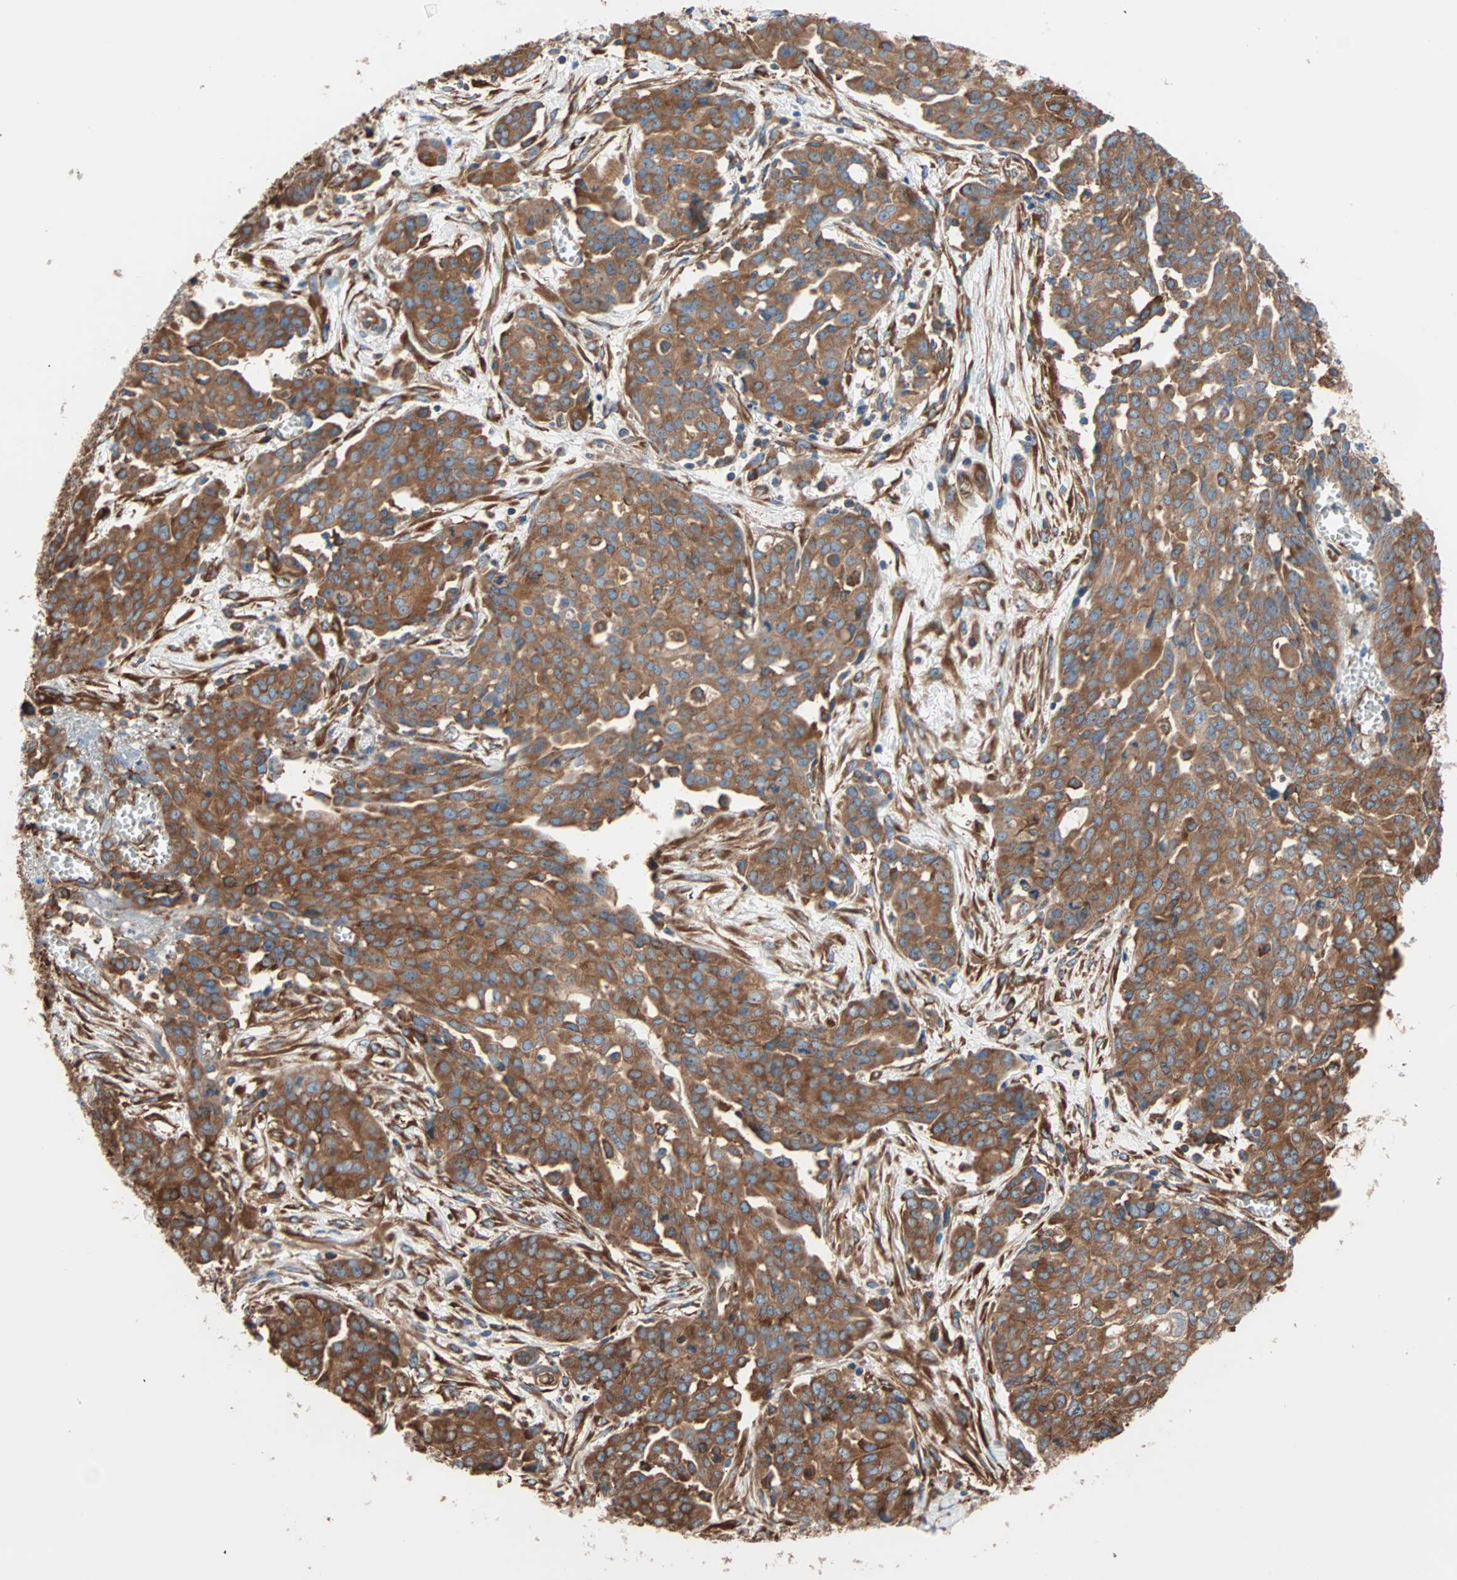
{"staining": {"intensity": "strong", "quantity": ">75%", "location": "cytoplasmic/membranous"}, "tissue": "ovarian cancer", "cell_type": "Tumor cells", "image_type": "cancer", "snomed": [{"axis": "morphology", "description": "Cystadenocarcinoma, serous, NOS"}, {"axis": "topography", "description": "Soft tissue"}, {"axis": "topography", "description": "Ovary"}], "caption": "Strong cytoplasmic/membranous expression for a protein is identified in about >75% of tumor cells of ovarian cancer (serous cystadenocarcinoma) using immunohistochemistry.", "gene": "EEF2", "patient": {"sex": "female", "age": 57}}